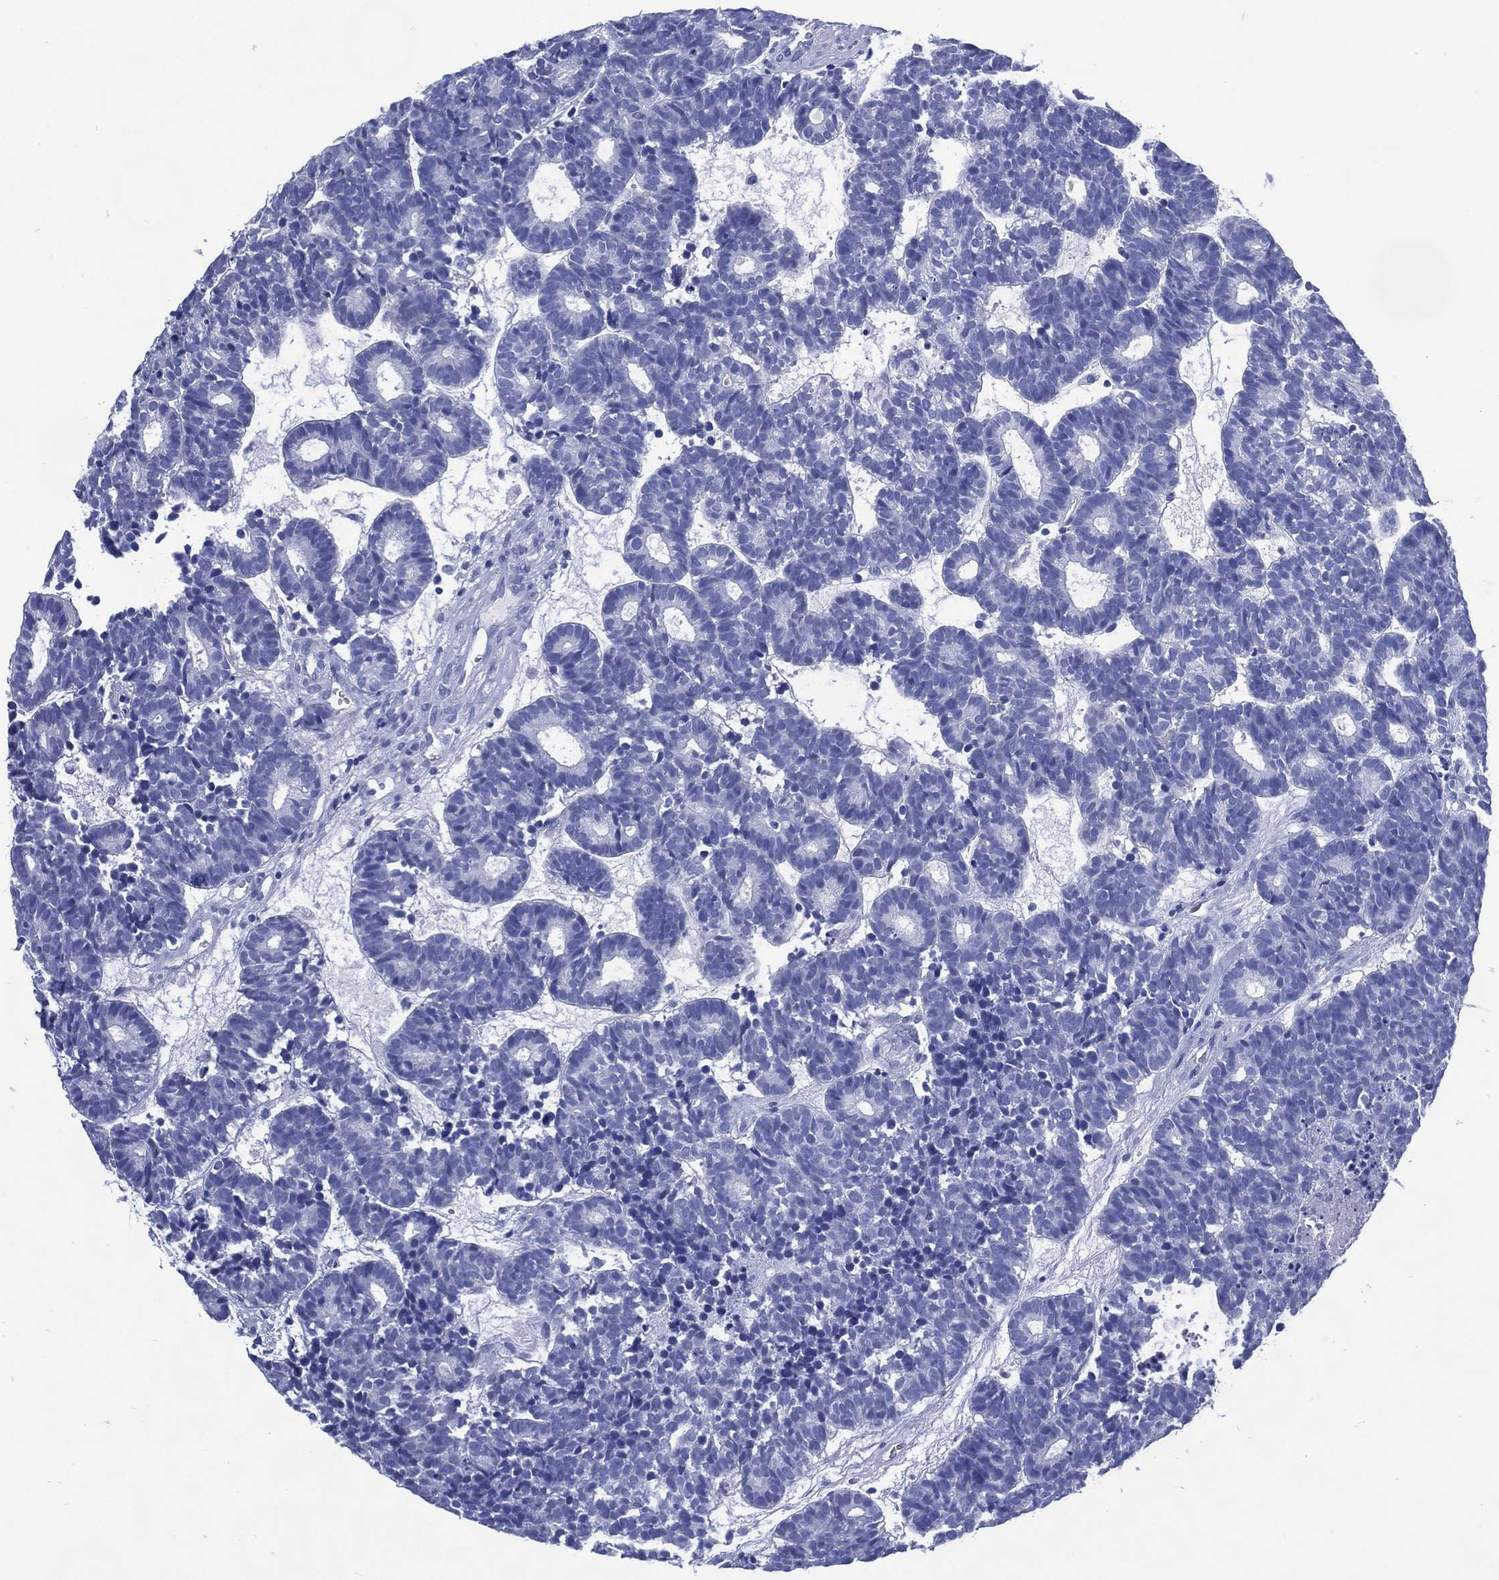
{"staining": {"intensity": "negative", "quantity": "none", "location": "none"}, "tissue": "head and neck cancer", "cell_type": "Tumor cells", "image_type": "cancer", "snomed": [{"axis": "morphology", "description": "Adenocarcinoma, NOS"}, {"axis": "topography", "description": "Head-Neck"}], "caption": "Immunohistochemistry image of adenocarcinoma (head and neck) stained for a protein (brown), which reveals no expression in tumor cells.", "gene": "SHCBP1L", "patient": {"sex": "female", "age": 81}}